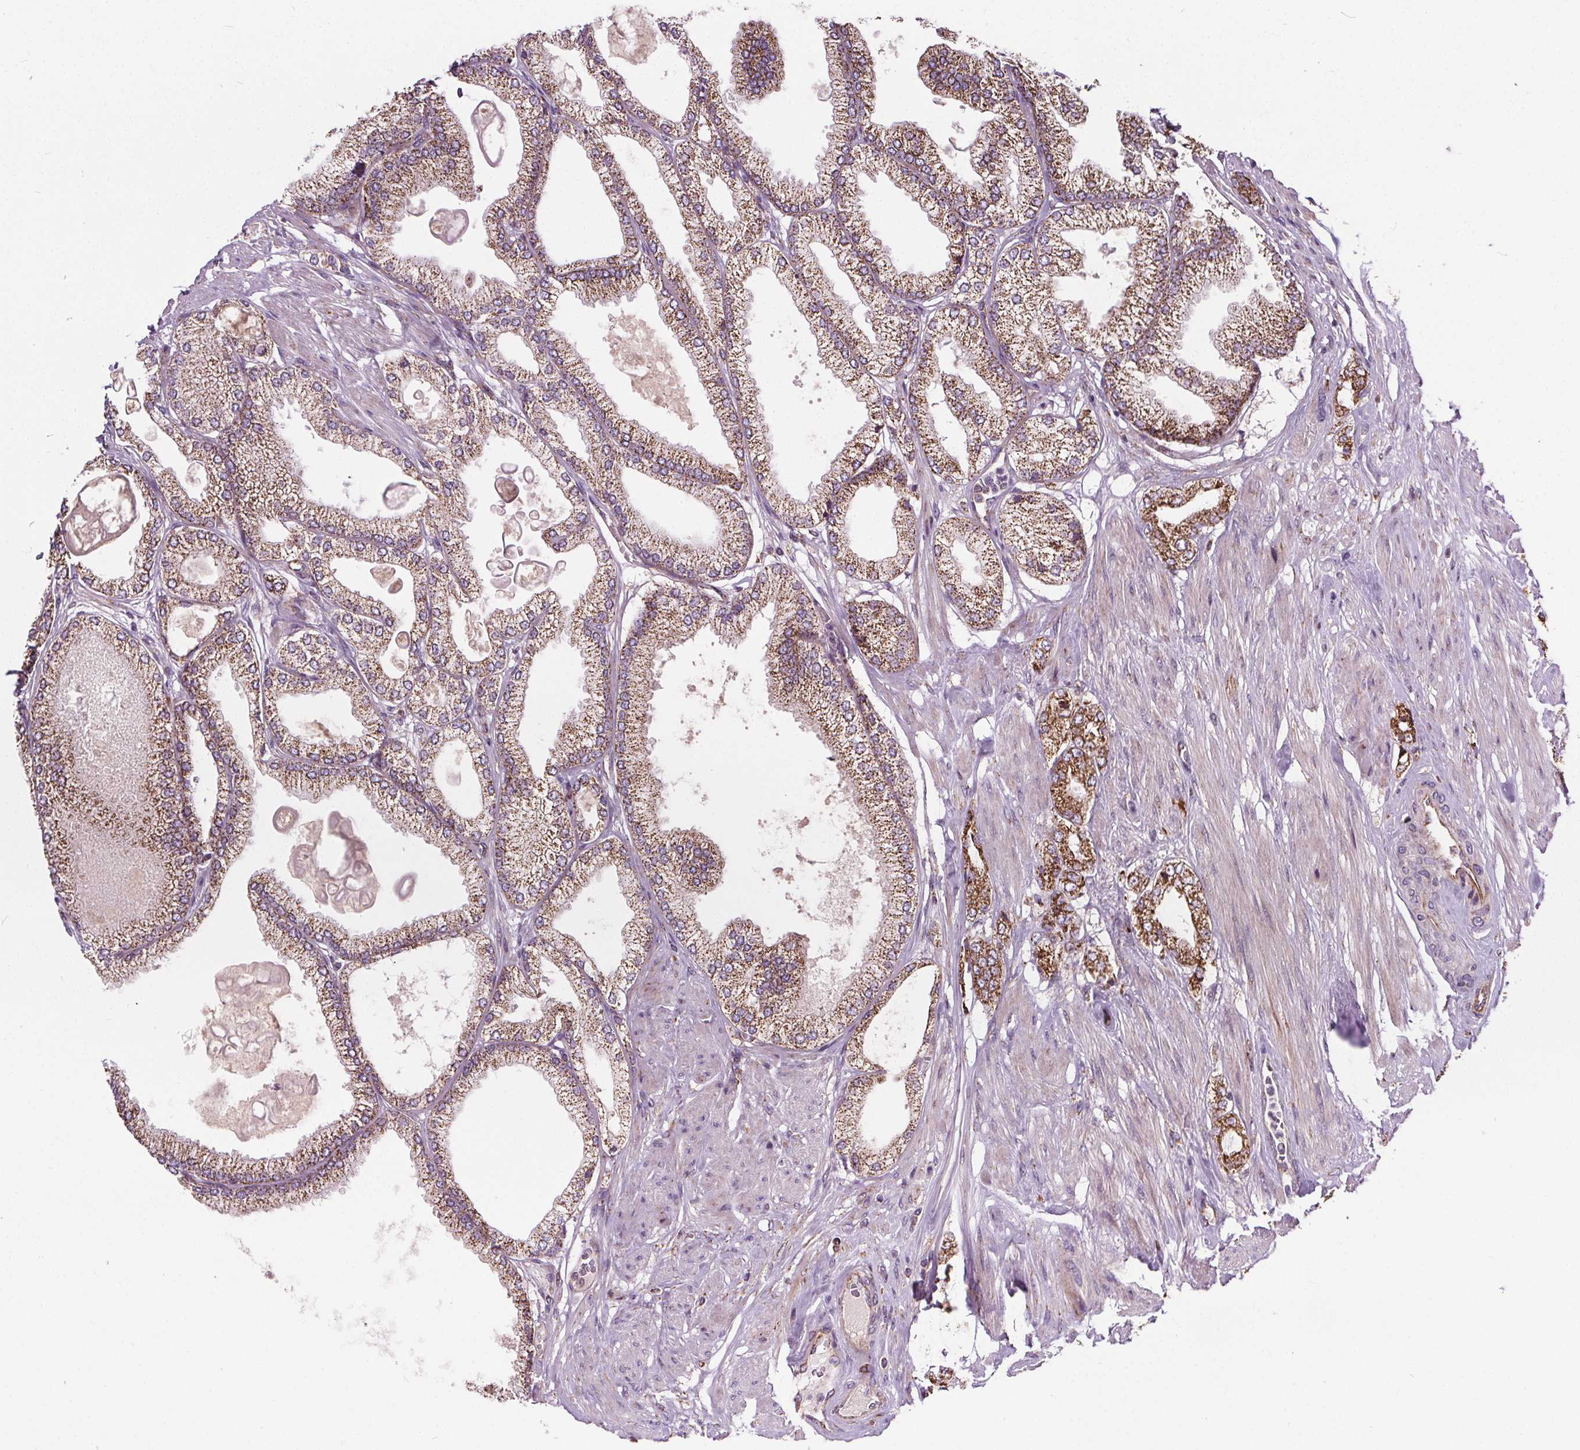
{"staining": {"intensity": "moderate", "quantity": ">75%", "location": "cytoplasmic/membranous"}, "tissue": "prostate cancer", "cell_type": "Tumor cells", "image_type": "cancer", "snomed": [{"axis": "morphology", "description": "Adenocarcinoma, High grade"}, {"axis": "topography", "description": "Prostate"}], "caption": "Brown immunohistochemical staining in human prostate cancer (adenocarcinoma (high-grade)) reveals moderate cytoplasmic/membranous staining in approximately >75% of tumor cells. The staining was performed using DAB (3,3'-diaminobenzidine), with brown indicating positive protein expression. Nuclei are stained blue with hematoxylin.", "gene": "GOLT1B", "patient": {"sex": "male", "age": 68}}